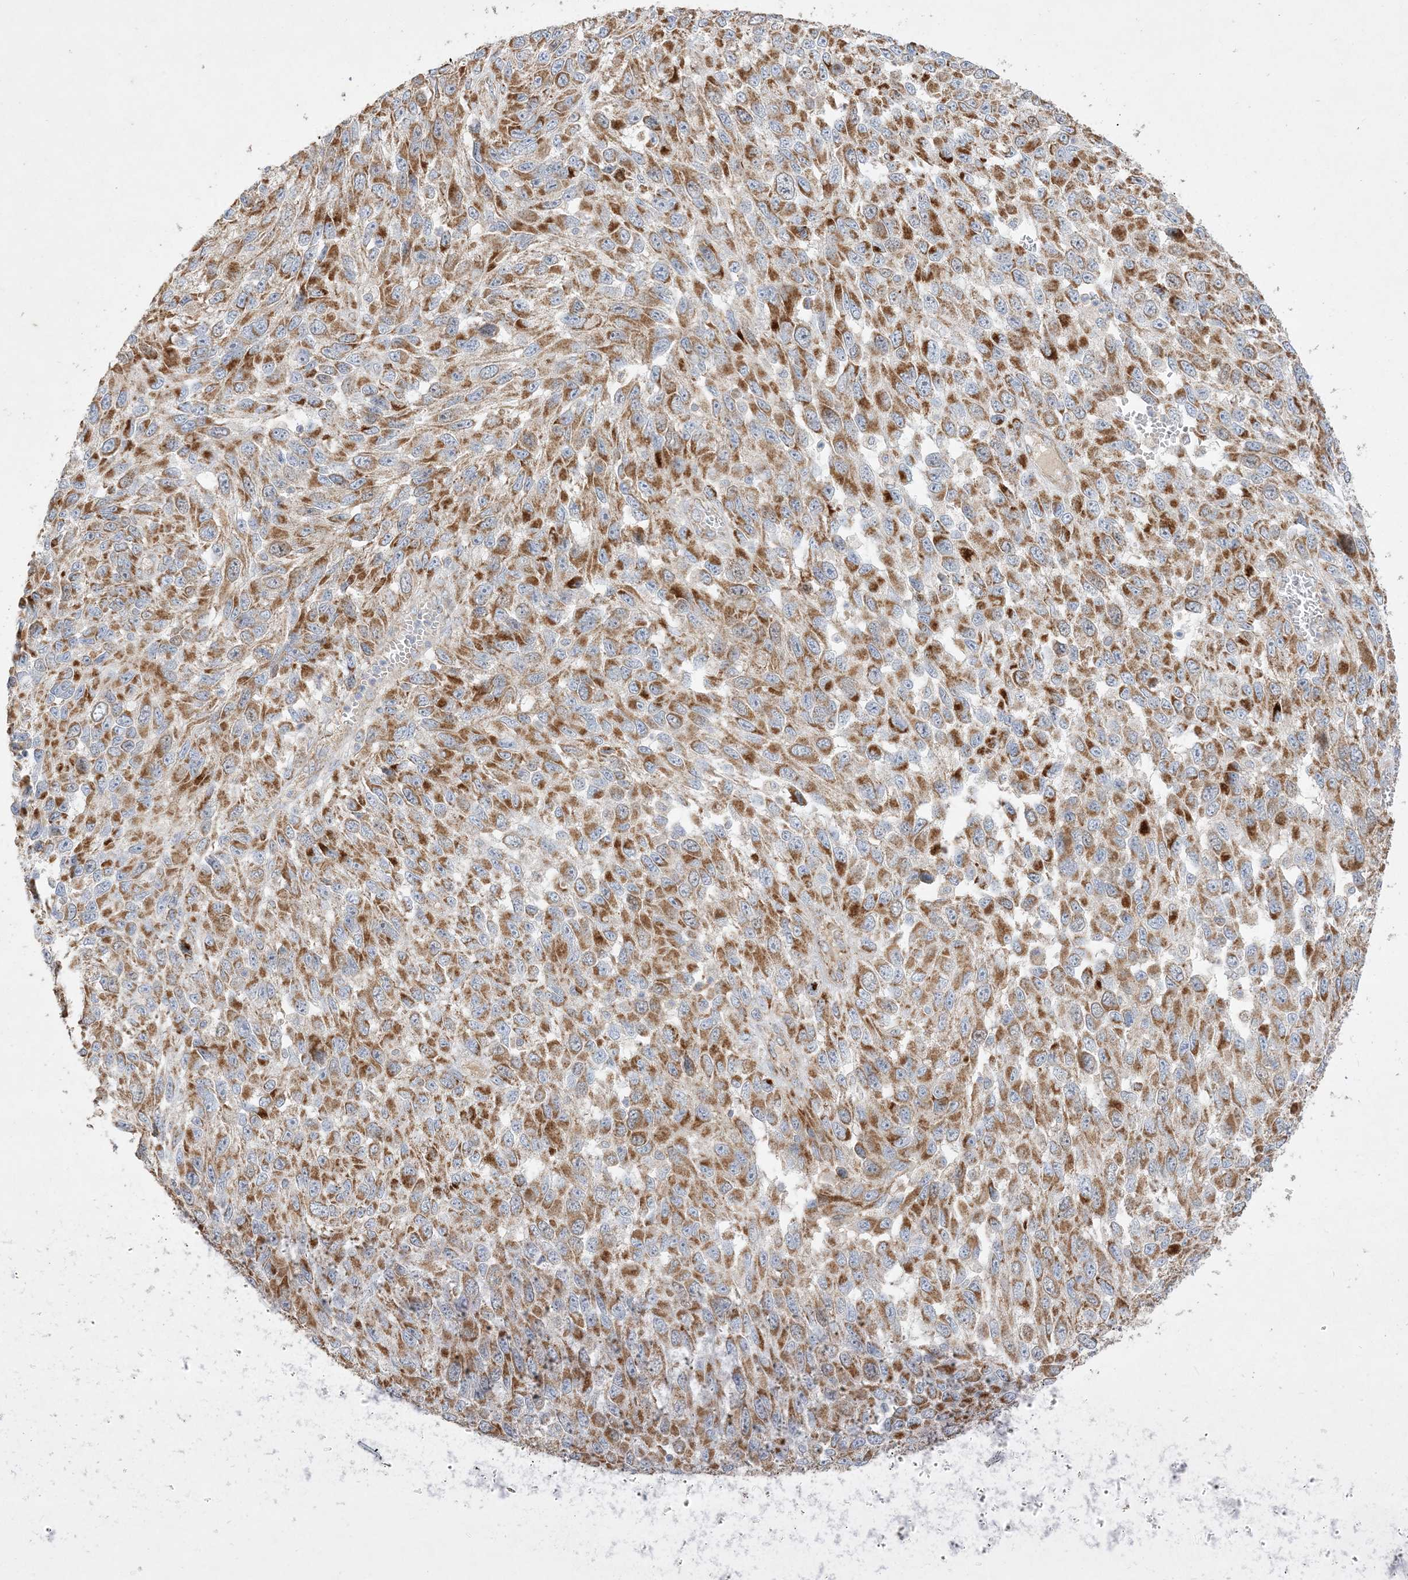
{"staining": {"intensity": "moderate", "quantity": ">75%", "location": "cytoplasmic/membranous"}, "tissue": "melanoma", "cell_type": "Tumor cells", "image_type": "cancer", "snomed": [{"axis": "morphology", "description": "Malignant melanoma, NOS"}, {"axis": "topography", "description": "Skin"}], "caption": "High-power microscopy captured an immunohistochemistry photomicrograph of melanoma, revealing moderate cytoplasmic/membranous positivity in about >75% of tumor cells. (Brightfield microscopy of DAB IHC at high magnification).", "gene": "NDUFAF3", "patient": {"sex": "female", "age": 96}}